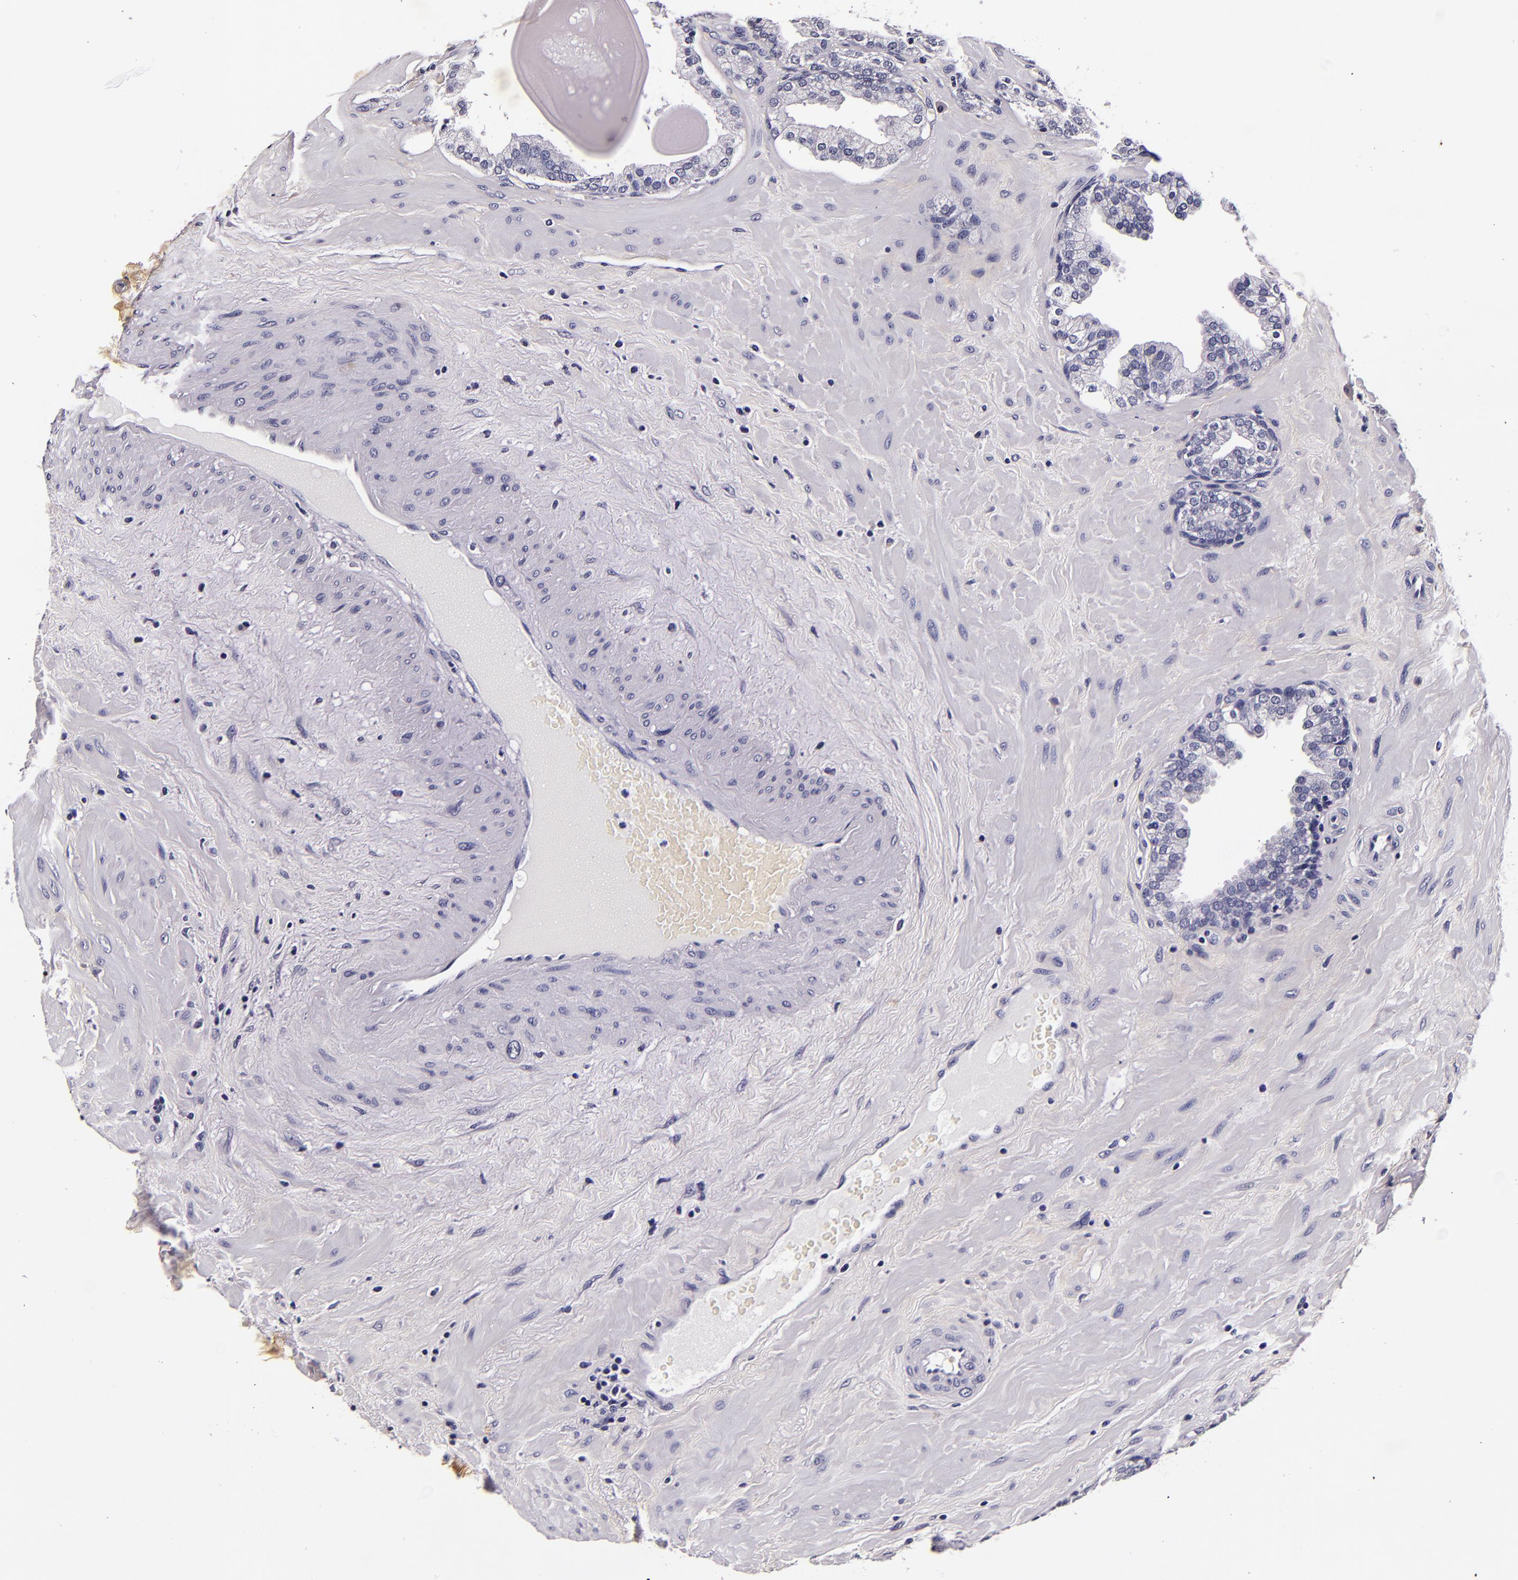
{"staining": {"intensity": "negative", "quantity": "none", "location": "none"}, "tissue": "prostate", "cell_type": "Glandular cells", "image_type": "normal", "snomed": [{"axis": "morphology", "description": "Normal tissue, NOS"}, {"axis": "topography", "description": "Prostate"}], "caption": "The micrograph shows no significant staining in glandular cells of prostate. Brightfield microscopy of IHC stained with DAB (brown) and hematoxylin (blue), captured at high magnification.", "gene": "FBN1", "patient": {"sex": "male", "age": 51}}